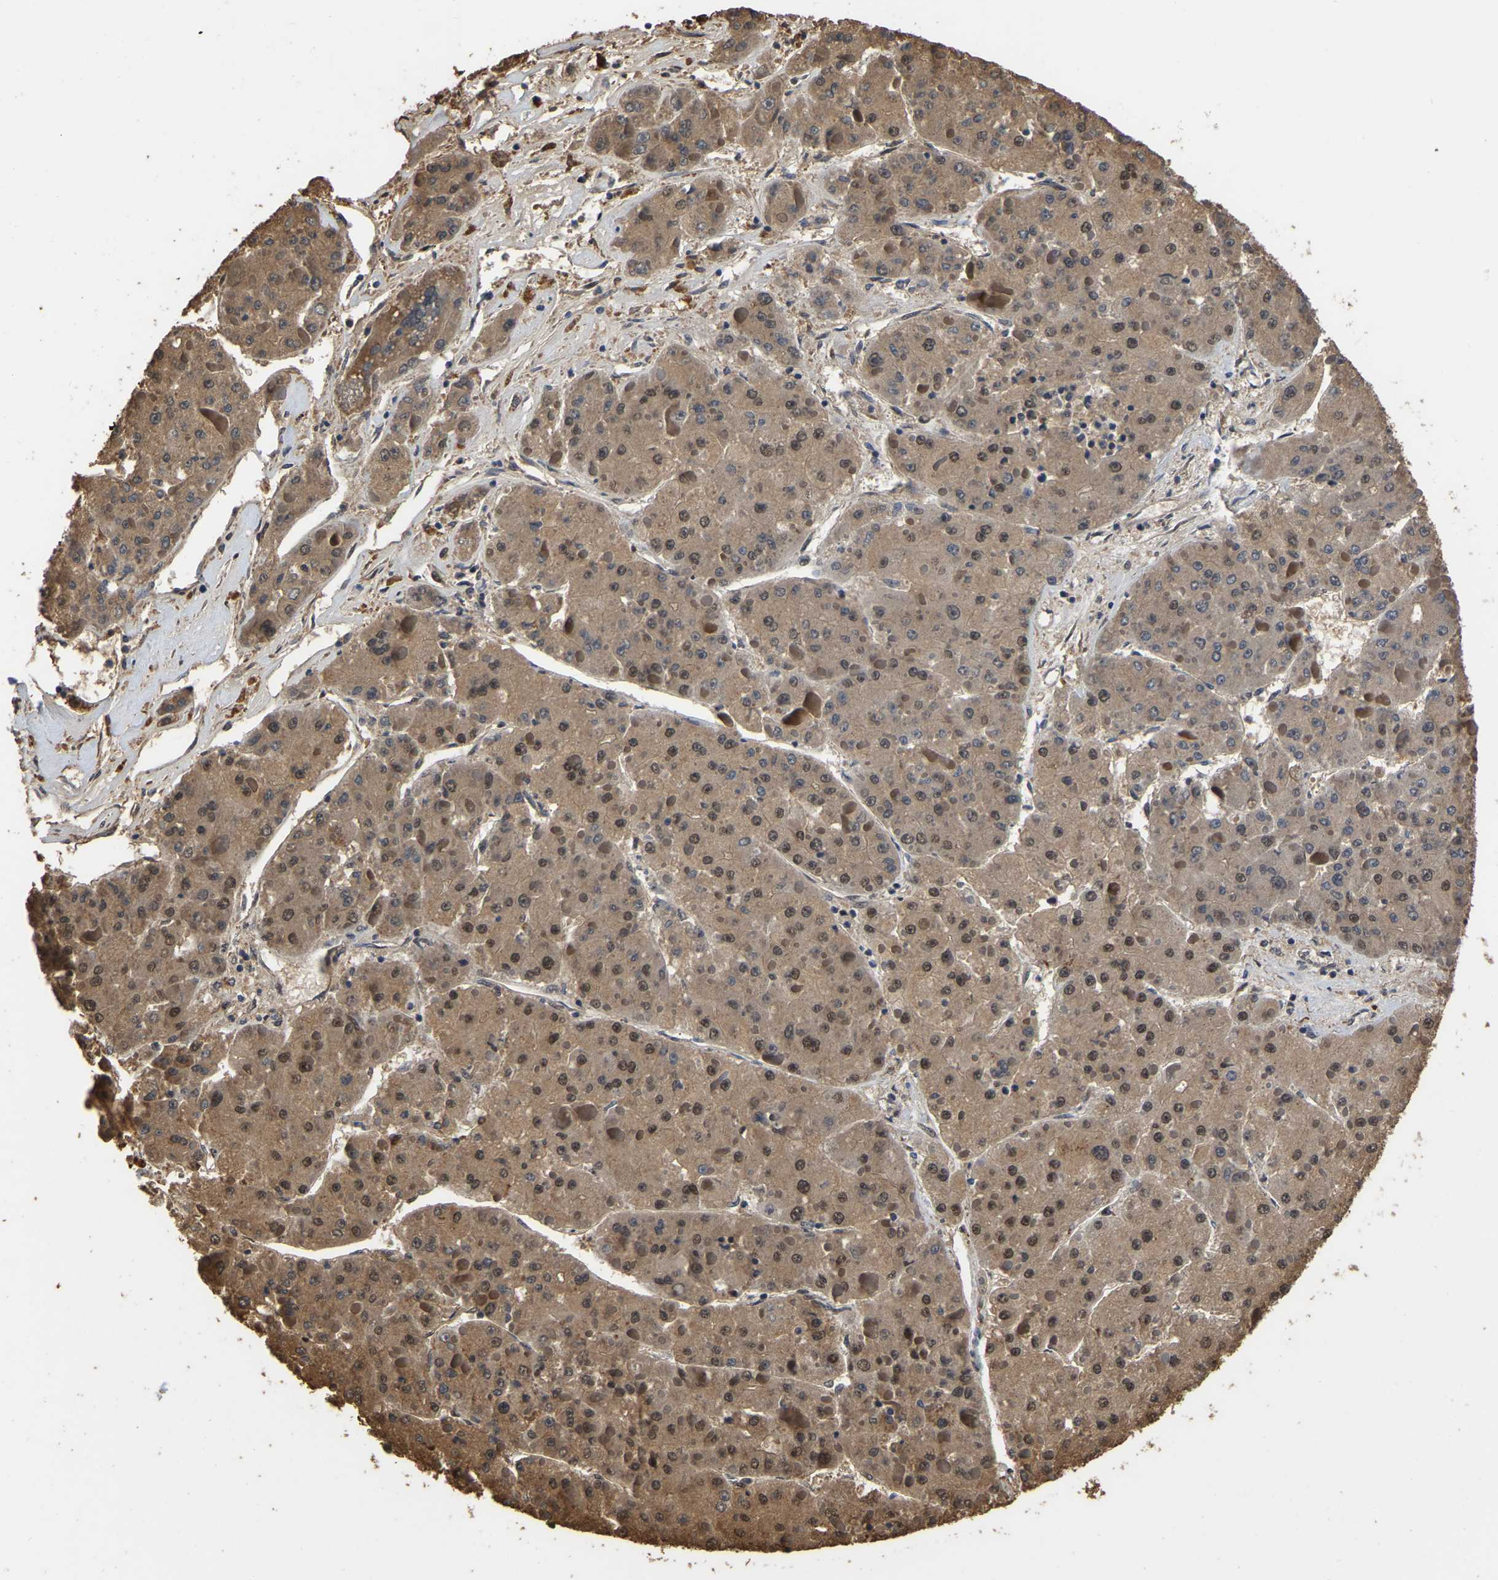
{"staining": {"intensity": "moderate", "quantity": ">75%", "location": "cytoplasmic/membranous,nuclear"}, "tissue": "liver cancer", "cell_type": "Tumor cells", "image_type": "cancer", "snomed": [{"axis": "morphology", "description": "Carcinoma, Hepatocellular, NOS"}, {"axis": "topography", "description": "Liver"}], "caption": "Hepatocellular carcinoma (liver) tissue displays moderate cytoplasmic/membranous and nuclear expression in about >75% of tumor cells The staining is performed using DAB (3,3'-diaminobenzidine) brown chromogen to label protein expression. The nuclei are counter-stained blue using hematoxylin.", "gene": "CIAO1", "patient": {"sex": "female", "age": 73}}